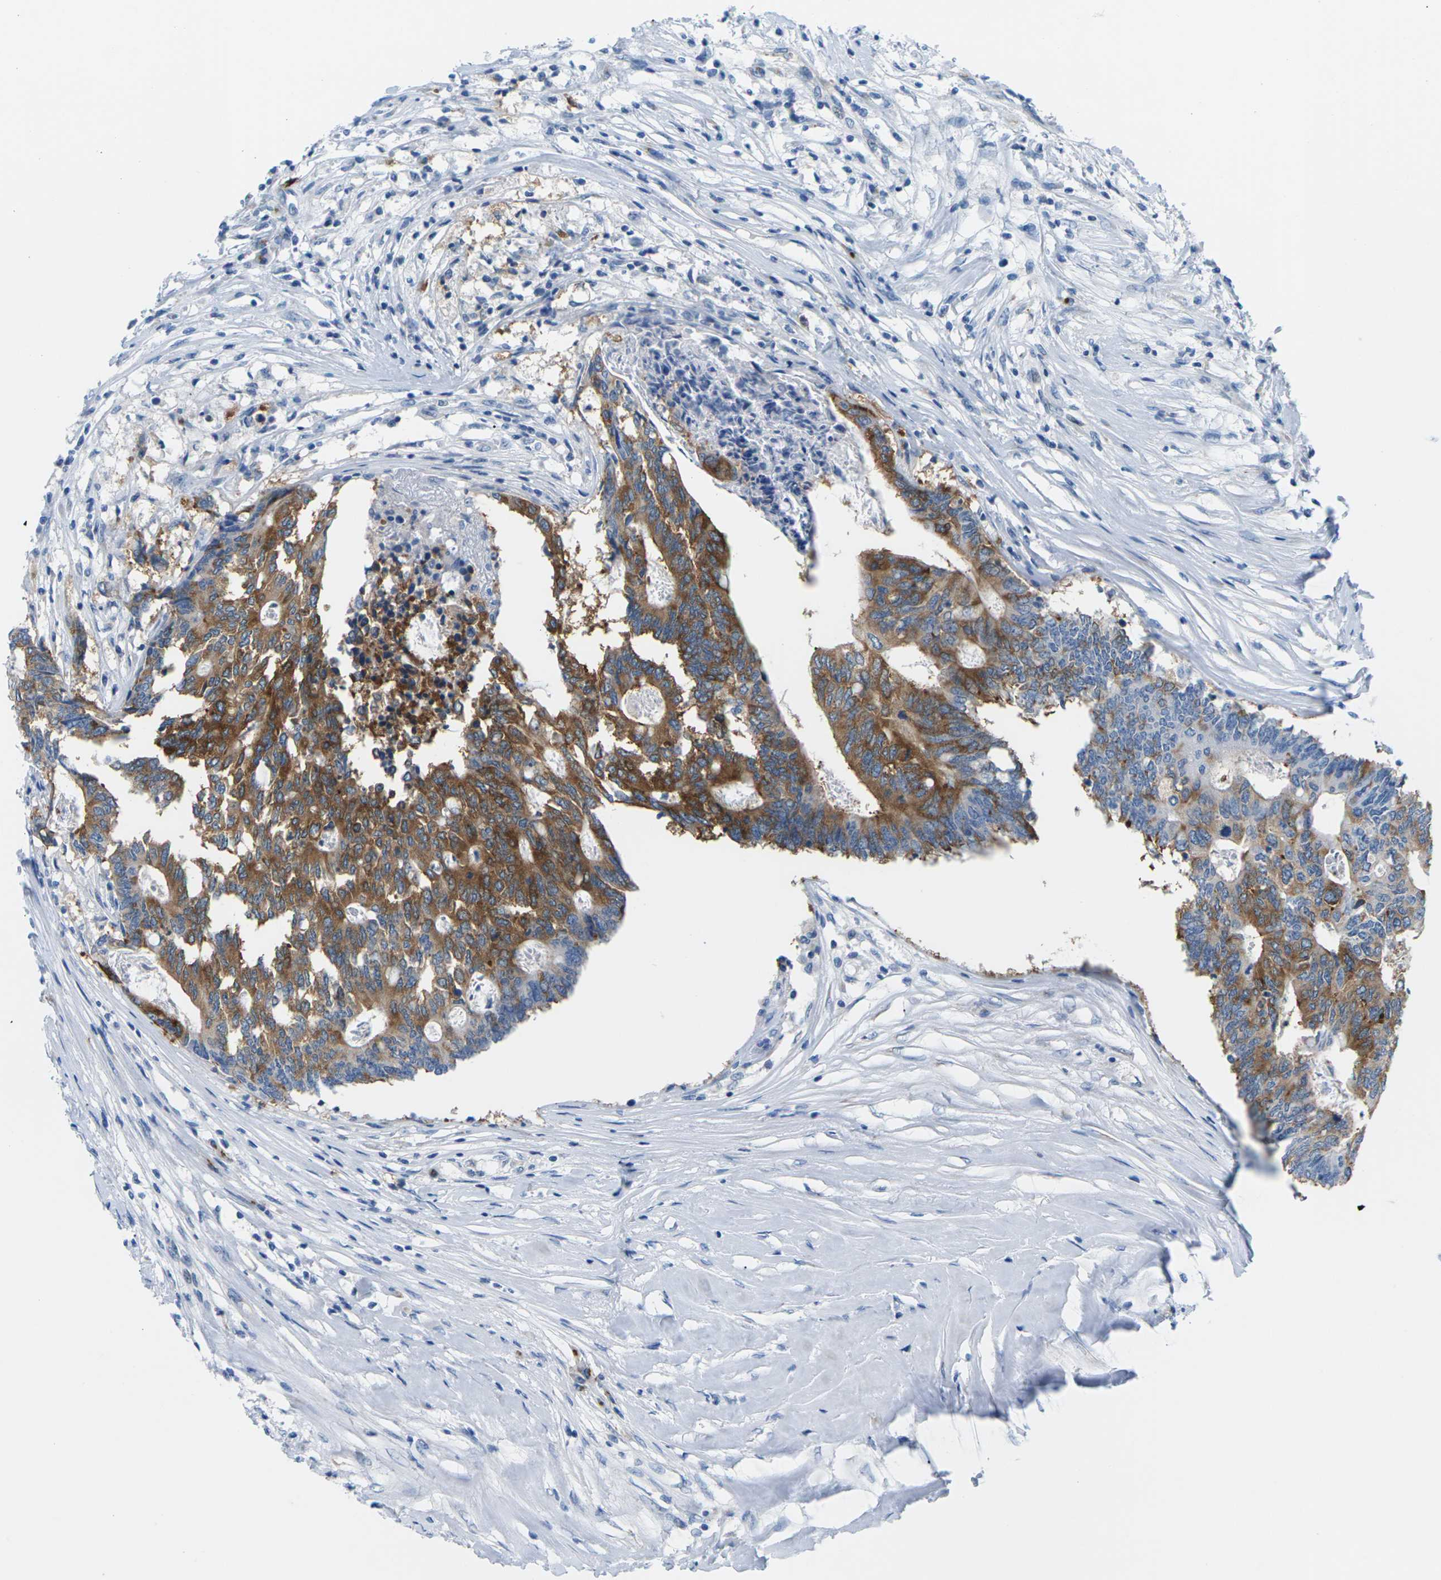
{"staining": {"intensity": "moderate", "quantity": "25%-75%", "location": "cytoplasmic/membranous"}, "tissue": "colorectal cancer", "cell_type": "Tumor cells", "image_type": "cancer", "snomed": [{"axis": "morphology", "description": "Adenocarcinoma, NOS"}, {"axis": "topography", "description": "Rectum"}], "caption": "Immunohistochemistry (DAB) staining of human colorectal adenocarcinoma displays moderate cytoplasmic/membranous protein staining in about 25%-75% of tumor cells.", "gene": "SYNGR2", "patient": {"sex": "male", "age": 63}}